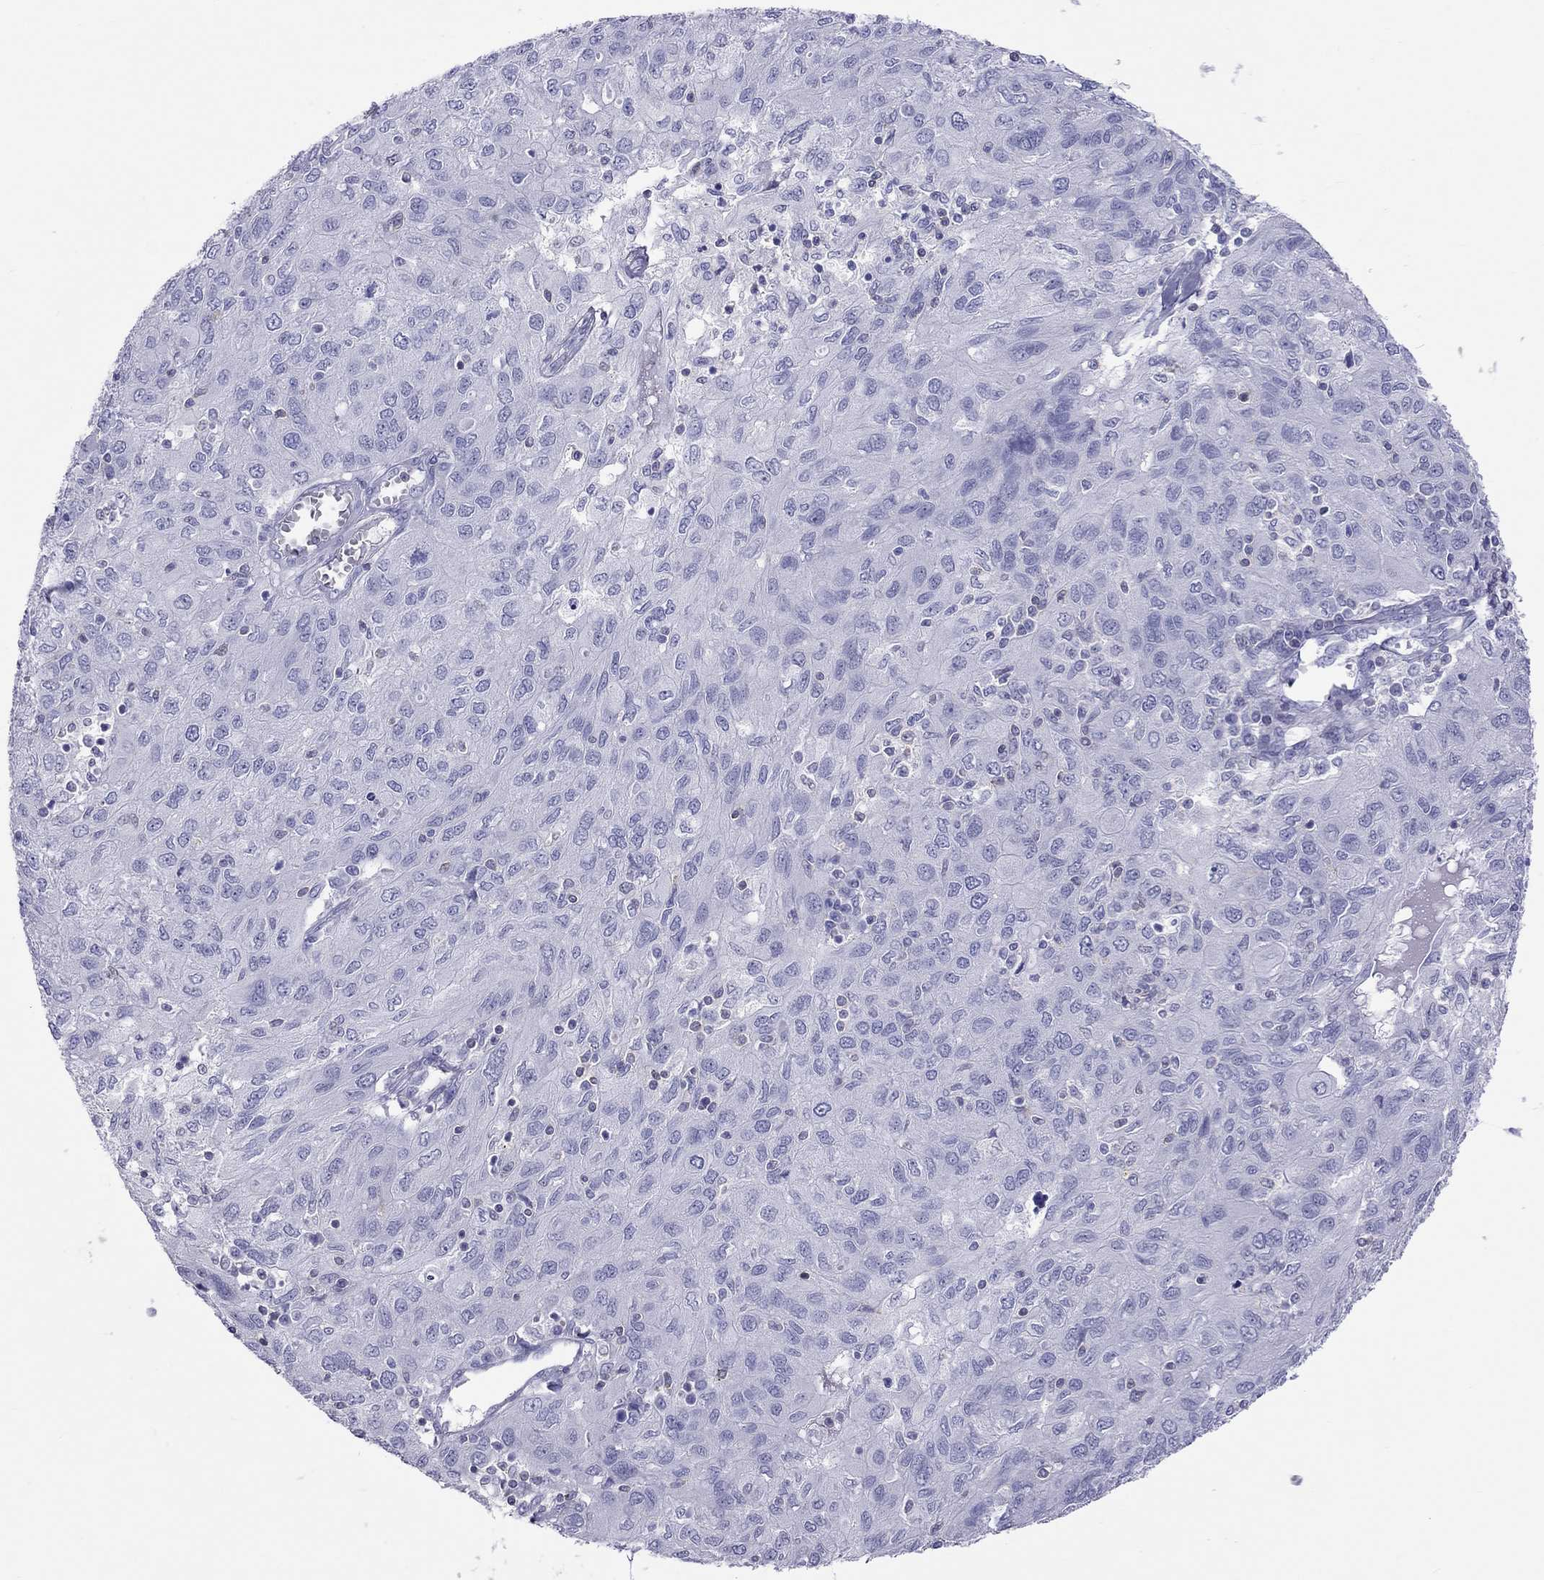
{"staining": {"intensity": "negative", "quantity": "none", "location": "none"}, "tissue": "ovarian cancer", "cell_type": "Tumor cells", "image_type": "cancer", "snomed": [{"axis": "morphology", "description": "Carcinoma, endometroid"}, {"axis": "topography", "description": "Ovary"}], "caption": "Endometroid carcinoma (ovarian) was stained to show a protein in brown. There is no significant staining in tumor cells. (DAB IHC visualized using brightfield microscopy, high magnification).", "gene": "STAG3", "patient": {"sex": "female", "age": 50}}